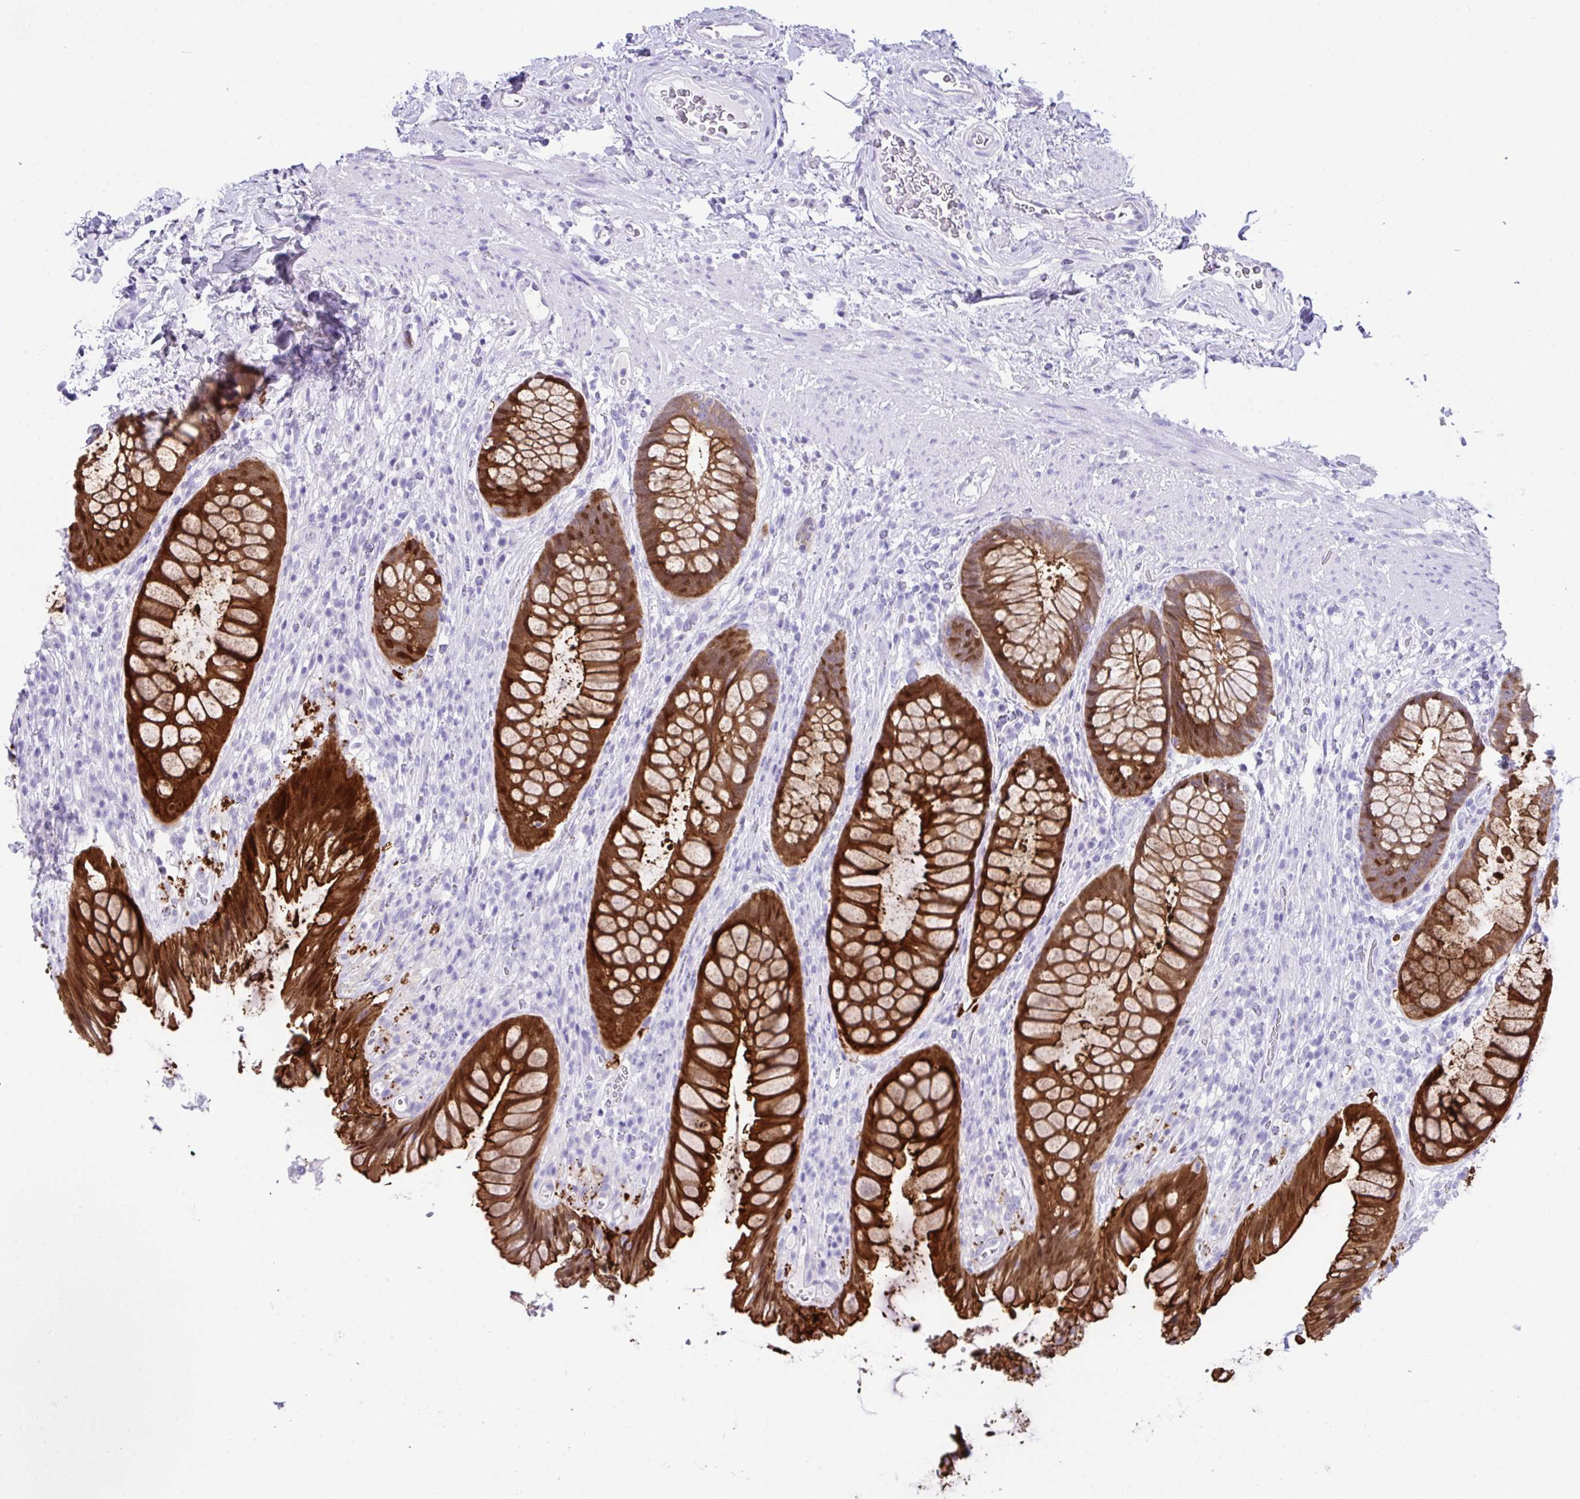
{"staining": {"intensity": "strong", "quantity": ">75%", "location": "cytoplasmic/membranous"}, "tissue": "rectum", "cell_type": "Glandular cells", "image_type": "normal", "snomed": [{"axis": "morphology", "description": "Normal tissue, NOS"}, {"axis": "topography", "description": "Rectum"}], "caption": "Protein expression analysis of normal rectum shows strong cytoplasmic/membranous staining in about >75% of glandular cells.", "gene": "LGALS4", "patient": {"sex": "male", "age": 53}}